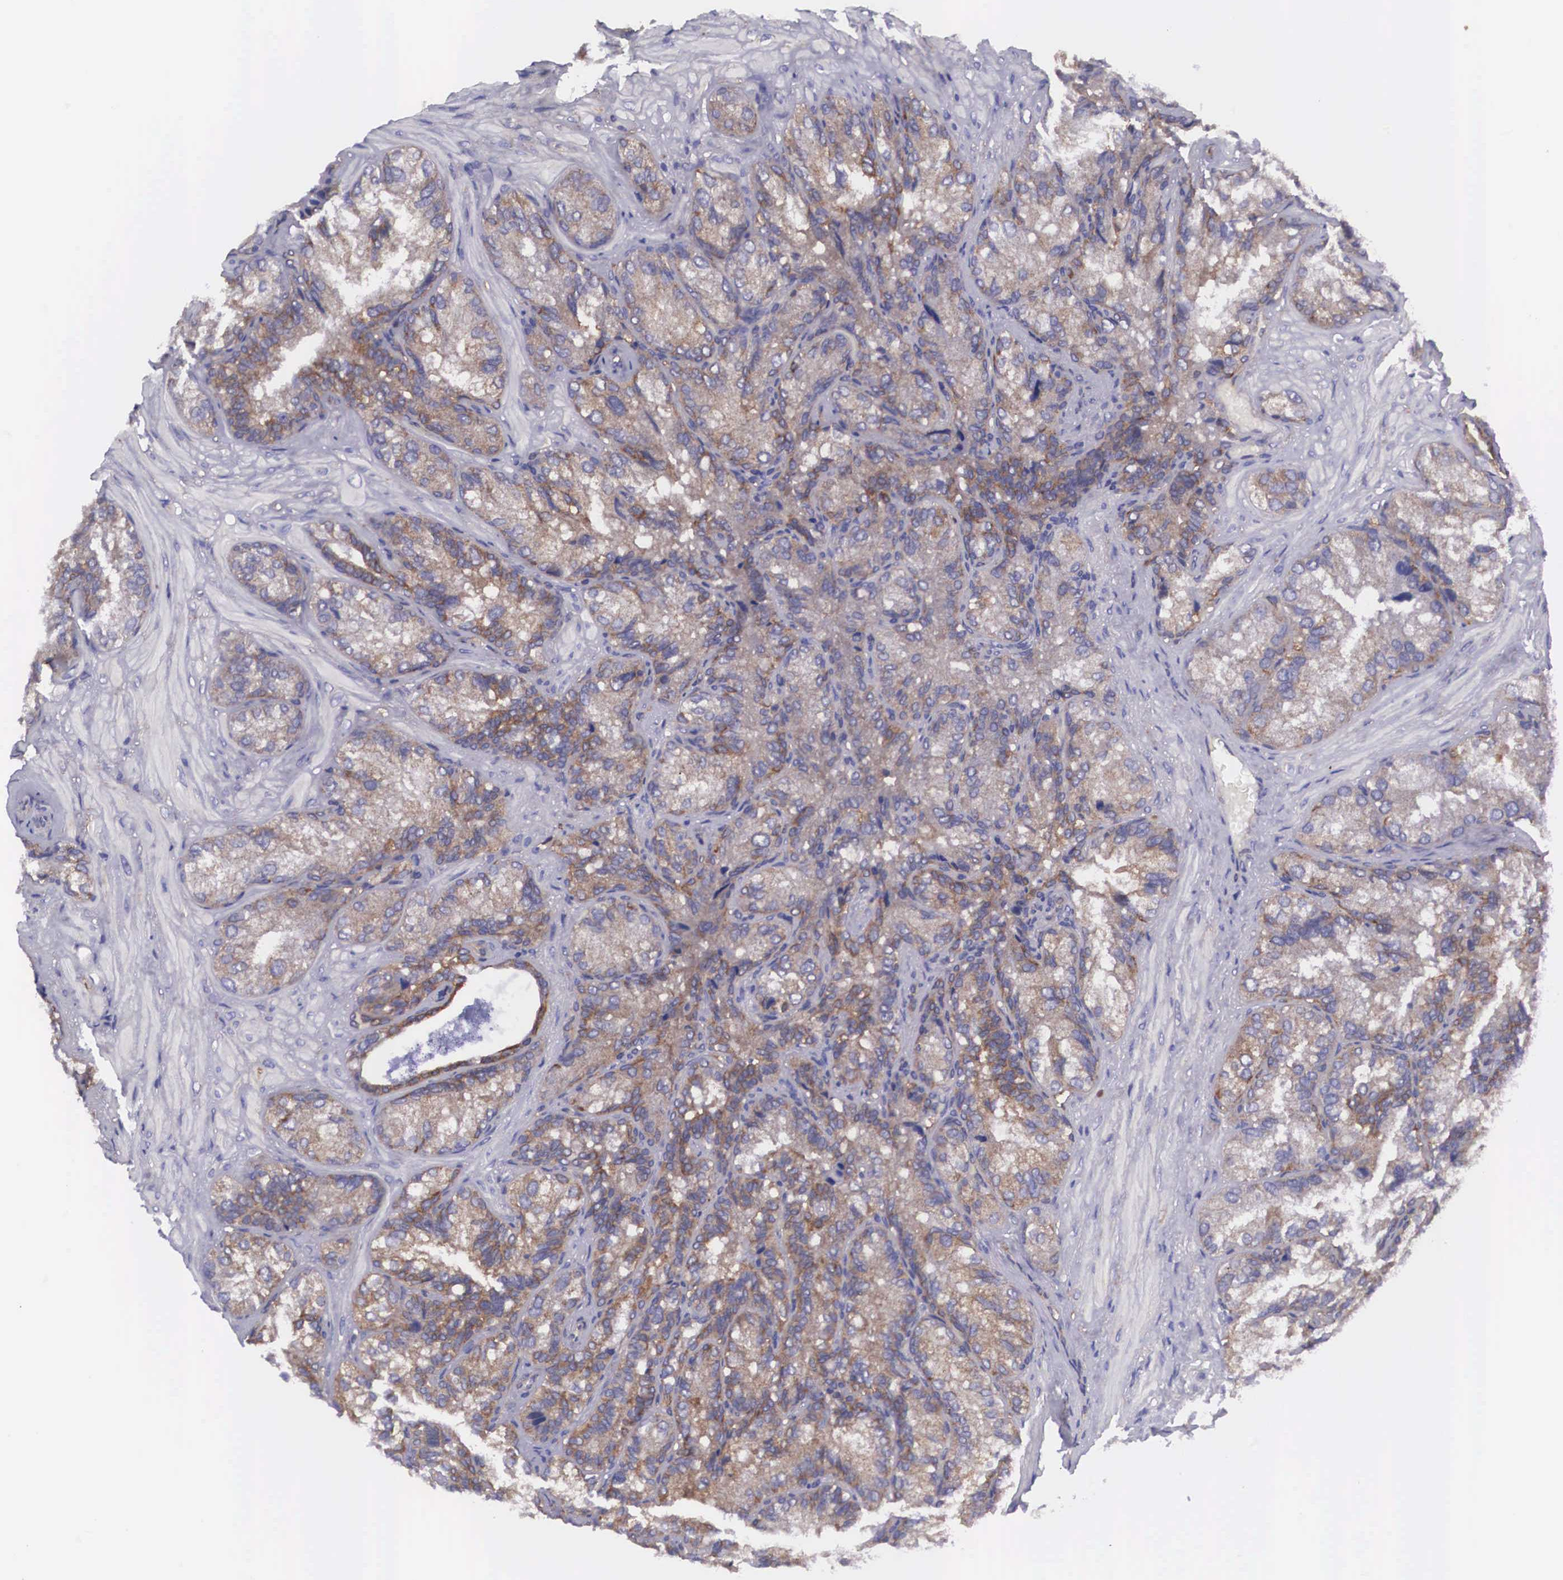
{"staining": {"intensity": "weak", "quantity": "<25%", "location": "cytoplasmic/membranous"}, "tissue": "seminal vesicle", "cell_type": "Glandular cells", "image_type": "normal", "snomed": [{"axis": "morphology", "description": "Normal tissue, NOS"}, {"axis": "topography", "description": "Seminal veicle"}], "caption": "Immunohistochemical staining of normal seminal vesicle shows no significant staining in glandular cells.", "gene": "BCAR1", "patient": {"sex": "male", "age": 69}}